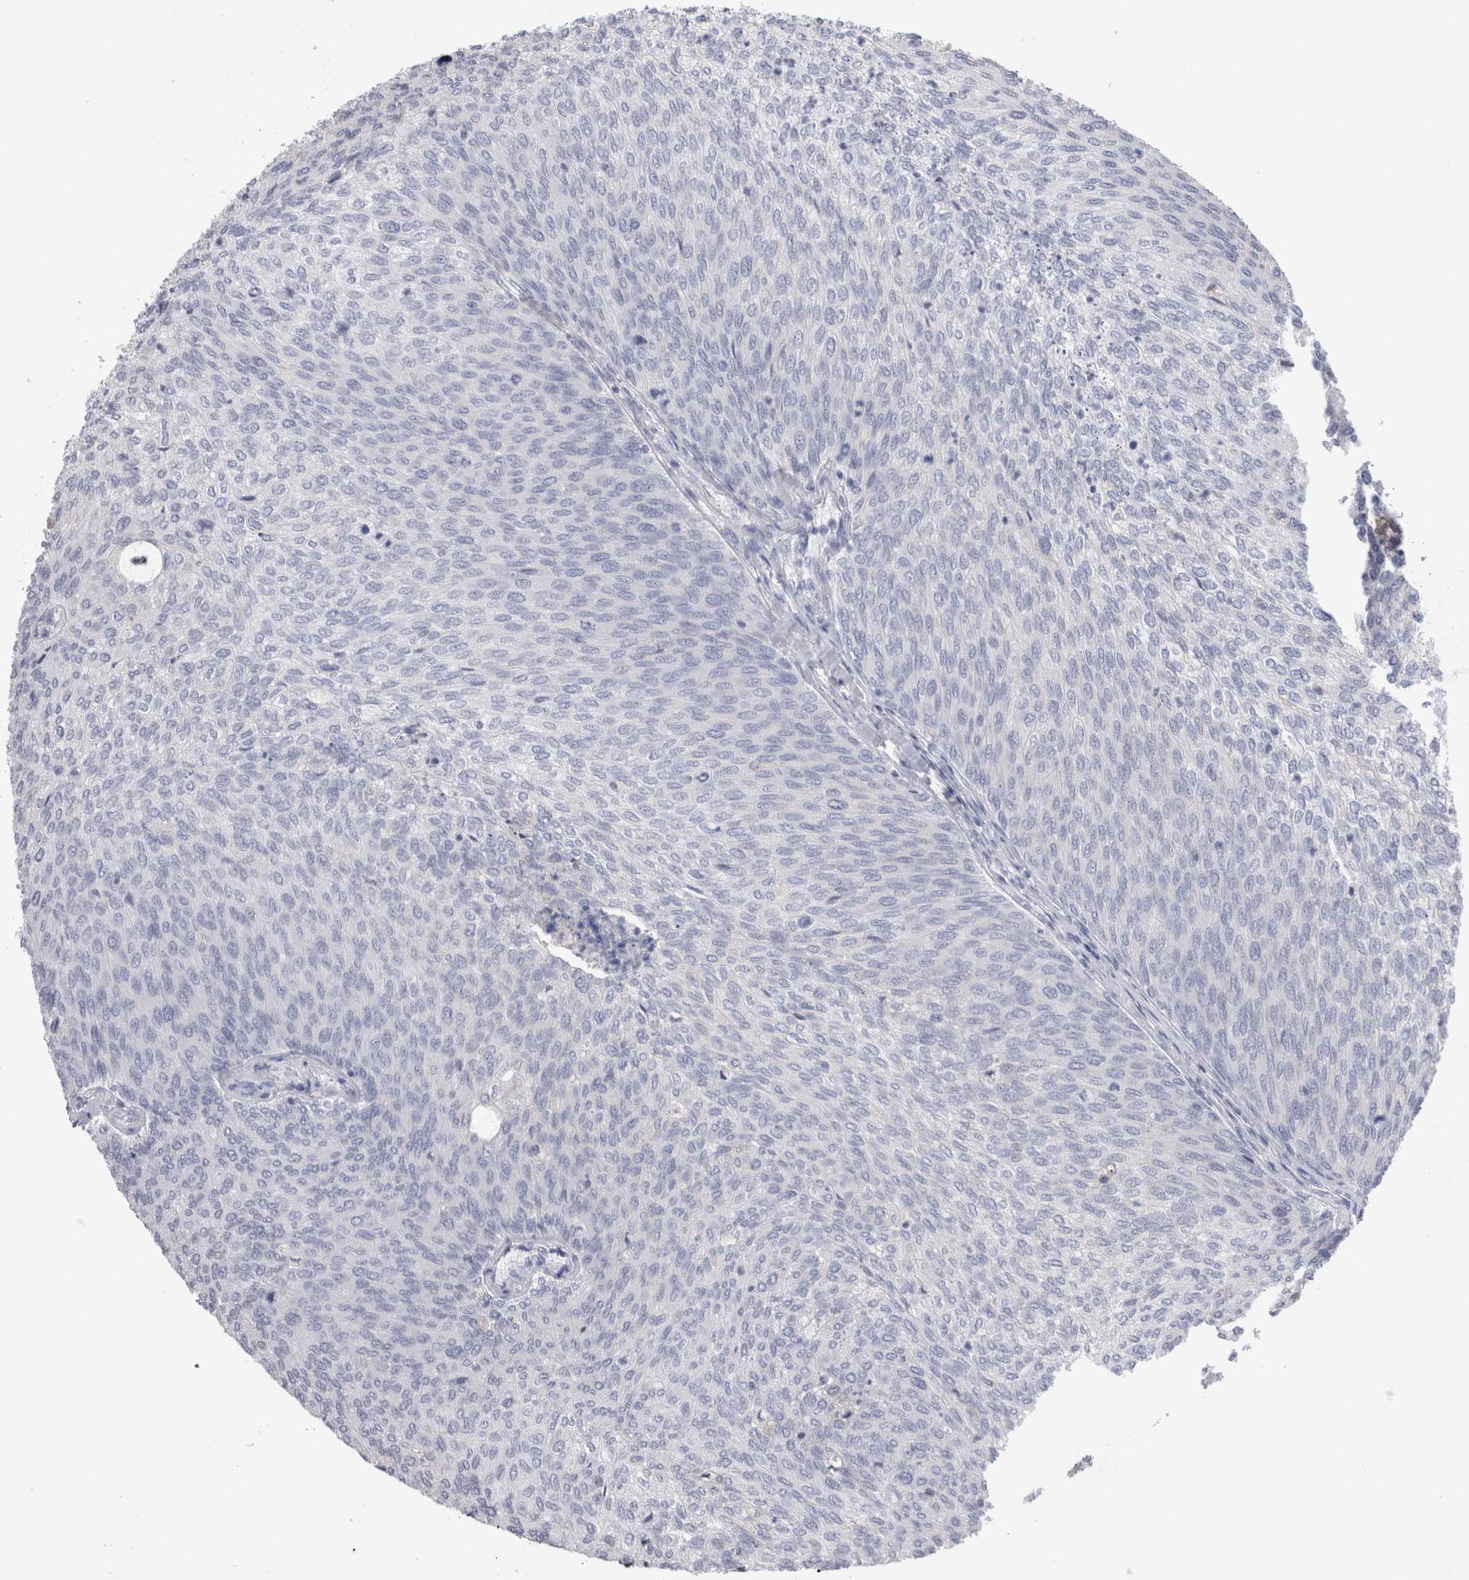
{"staining": {"intensity": "negative", "quantity": "none", "location": "none"}, "tissue": "urothelial cancer", "cell_type": "Tumor cells", "image_type": "cancer", "snomed": [{"axis": "morphology", "description": "Urothelial carcinoma, Low grade"}, {"axis": "topography", "description": "Urinary bladder"}], "caption": "This is an immunohistochemistry photomicrograph of human urothelial cancer. There is no expression in tumor cells.", "gene": "REG1A", "patient": {"sex": "female", "age": 79}}